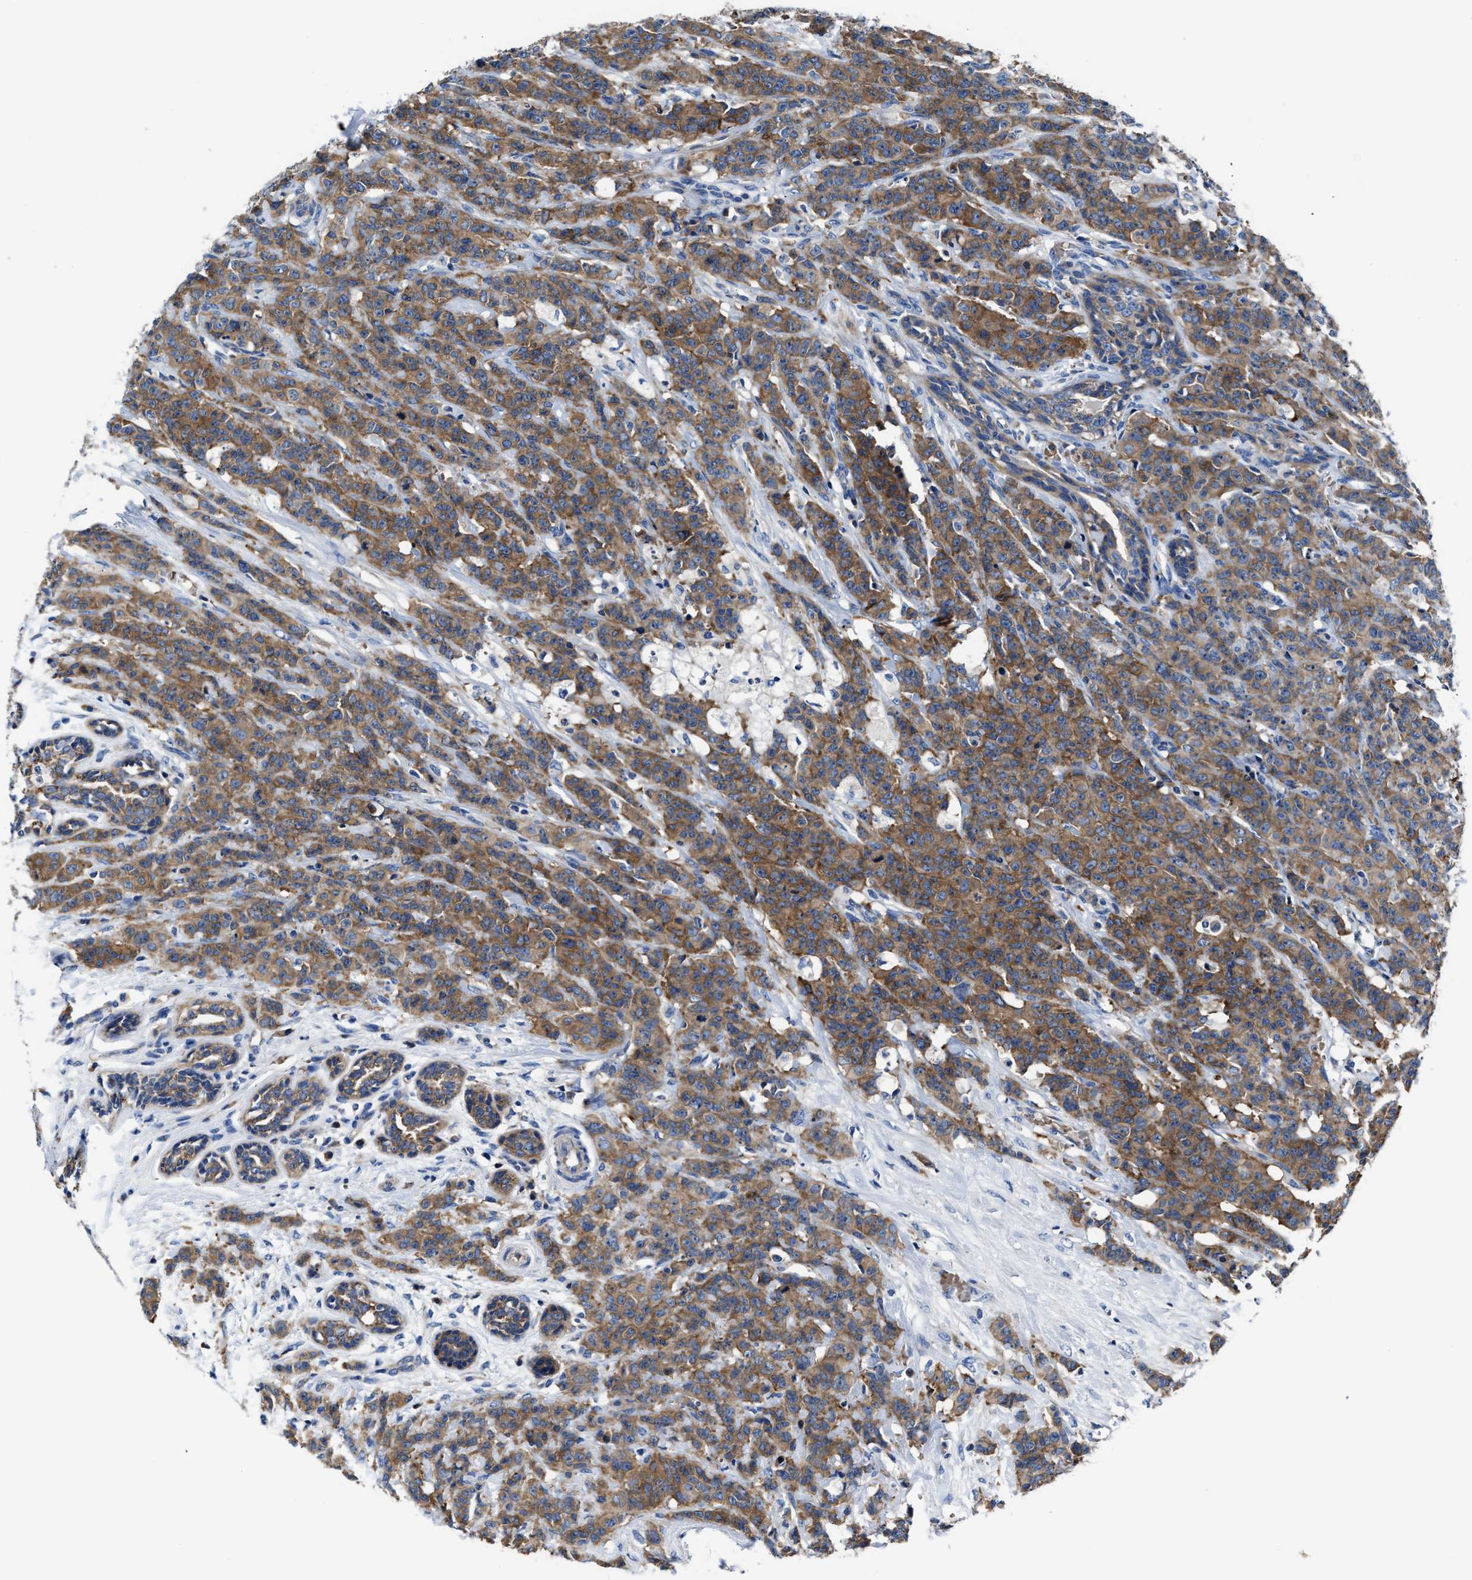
{"staining": {"intensity": "moderate", "quantity": ">75%", "location": "cytoplasmic/membranous"}, "tissue": "breast cancer", "cell_type": "Tumor cells", "image_type": "cancer", "snomed": [{"axis": "morphology", "description": "Normal tissue, NOS"}, {"axis": "morphology", "description": "Duct carcinoma"}, {"axis": "topography", "description": "Breast"}], "caption": "Immunohistochemical staining of infiltrating ductal carcinoma (breast) shows medium levels of moderate cytoplasmic/membranous protein staining in about >75% of tumor cells.", "gene": "PHLPP1", "patient": {"sex": "female", "age": 40}}